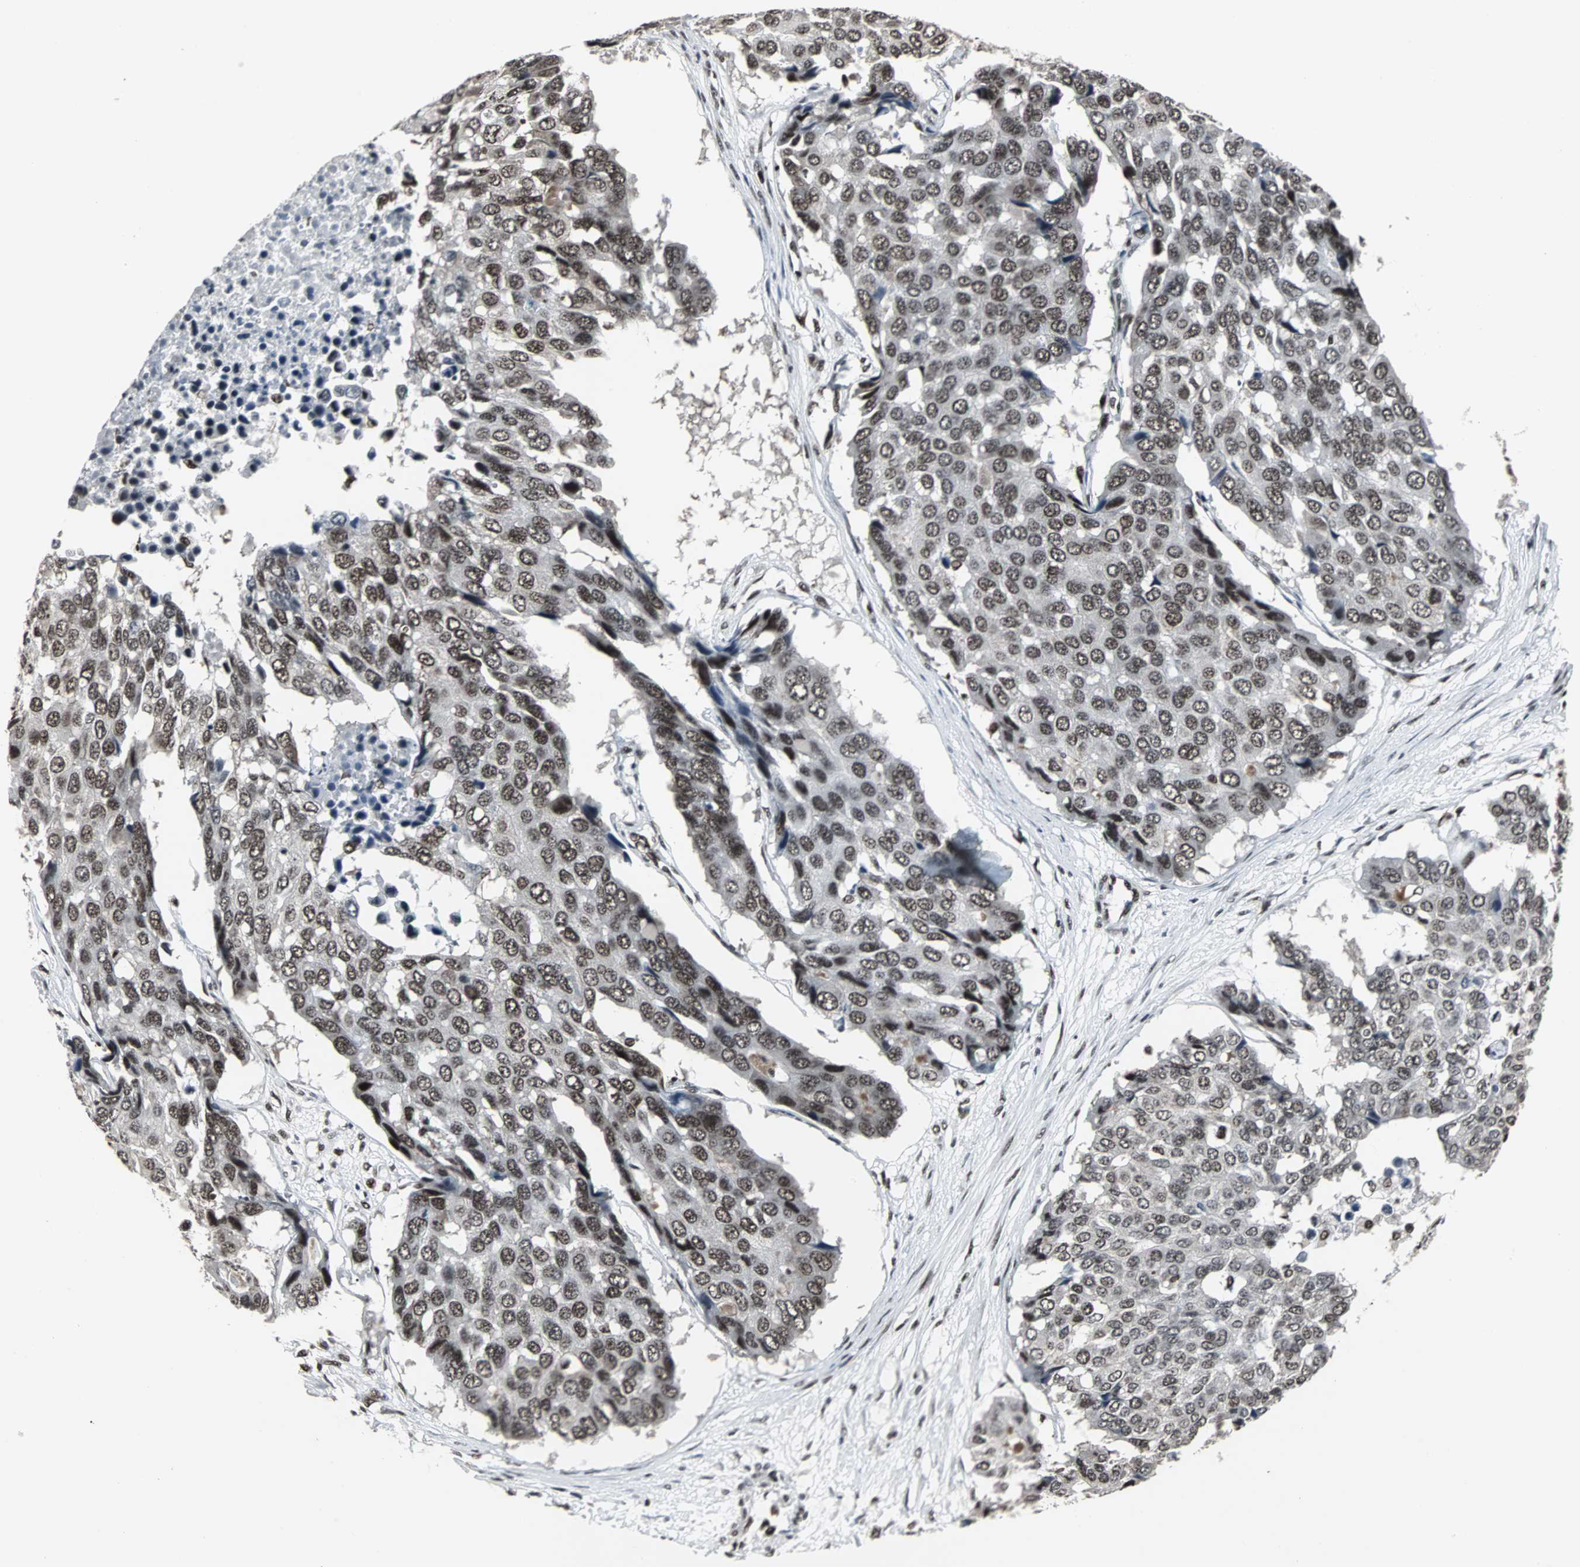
{"staining": {"intensity": "moderate", "quantity": ">75%", "location": "nuclear"}, "tissue": "pancreatic cancer", "cell_type": "Tumor cells", "image_type": "cancer", "snomed": [{"axis": "morphology", "description": "Adenocarcinoma, NOS"}, {"axis": "topography", "description": "Pancreas"}], "caption": "Pancreatic cancer was stained to show a protein in brown. There is medium levels of moderate nuclear staining in approximately >75% of tumor cells.", "gene": "PNKP", "patient": {"sex": "male", "age": 50}}